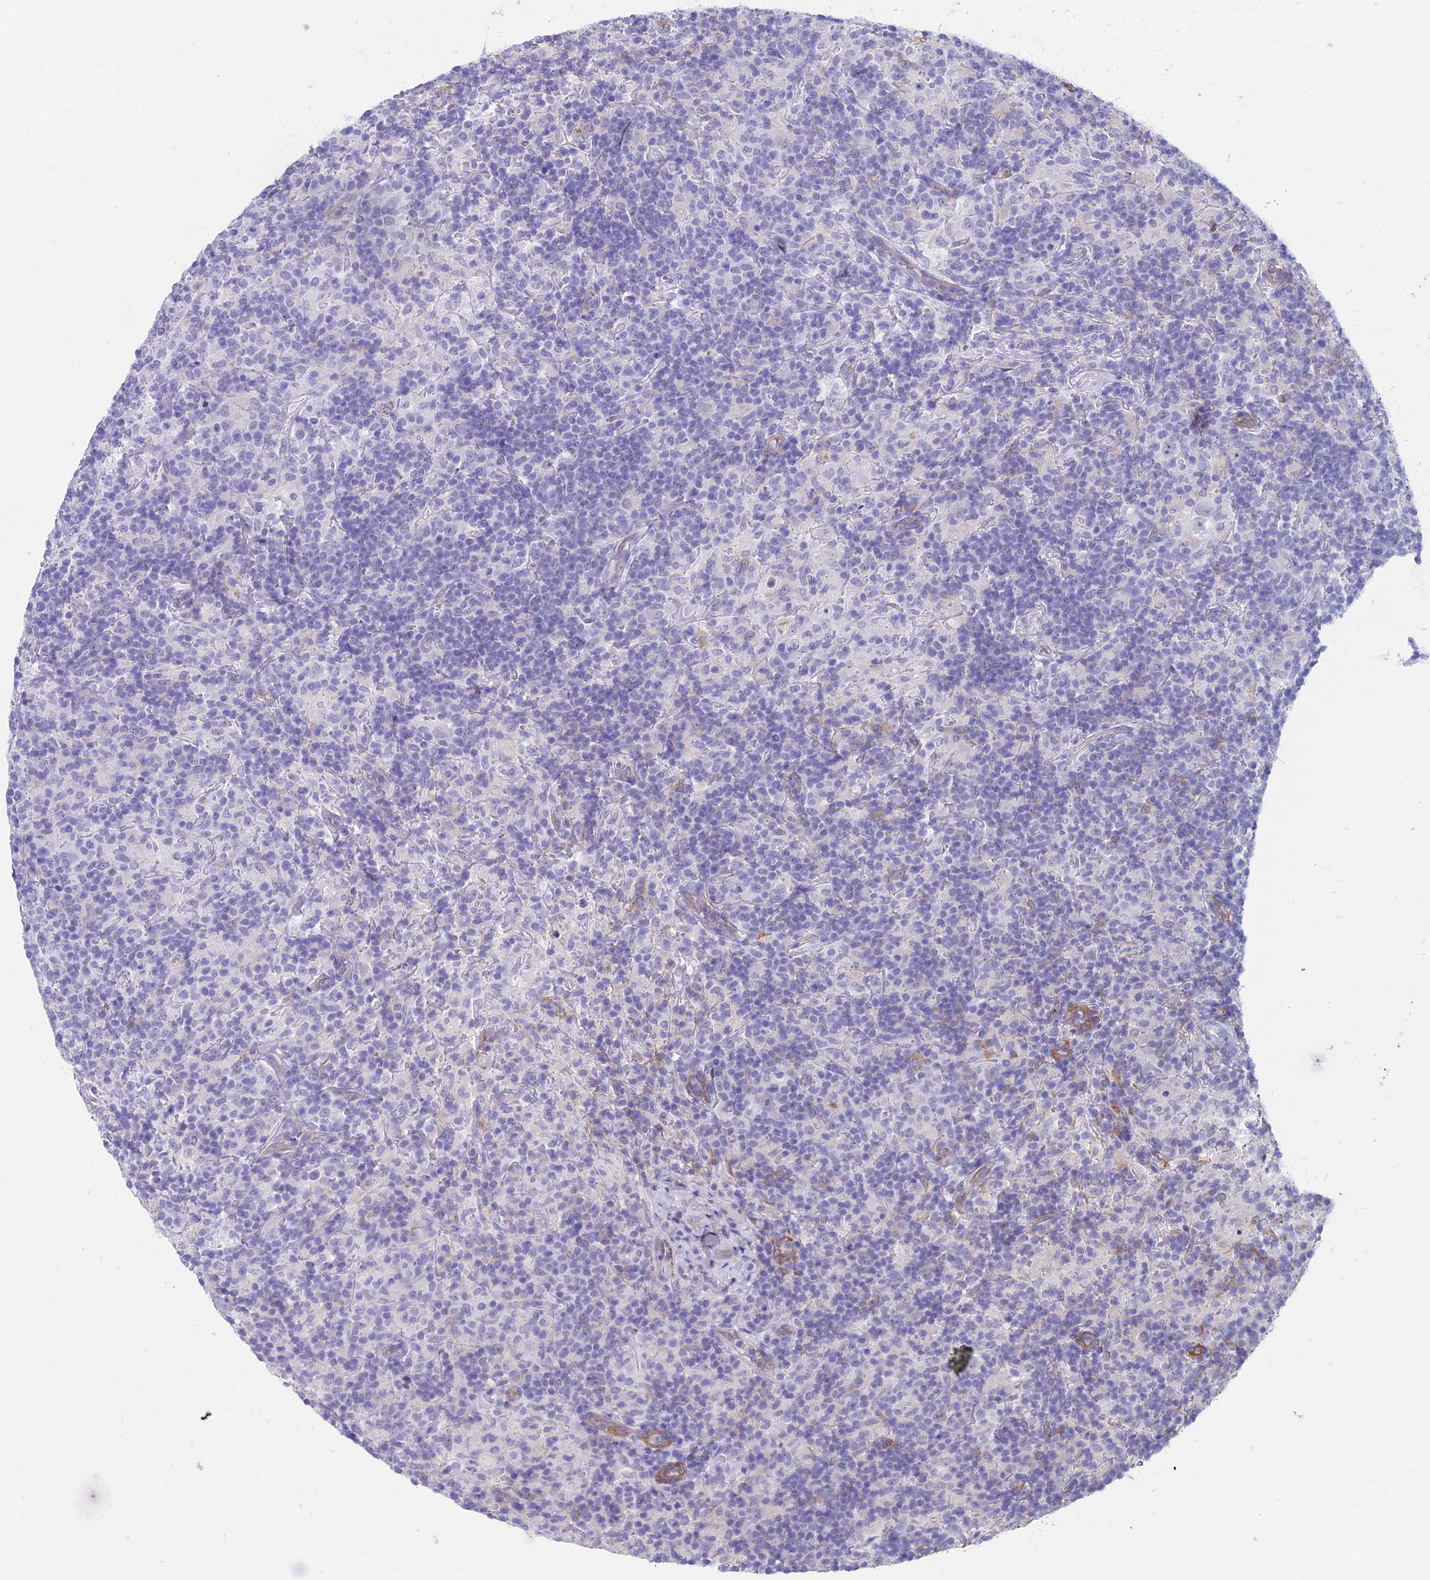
{"staining": {"intensity": "negative", "quantity": "none", "location": "none"}, "tissue": "lymphoma", "cell_type": "Tumor cells", "image_type": "cancer", "snomed": [{"axis": "morphology", "description": "Hodgkin's disease, NOS"}, {"axis": "topography", "description": "Lymph node"}], "caption": "A high-resolution micrograph shows immunohistochemistry (IHC) staining of lymphoma, which demonstrates no significant staining in tumor cells.", "gene": "CC2D2A", "patient": {"sex": "male", "age": 70}}